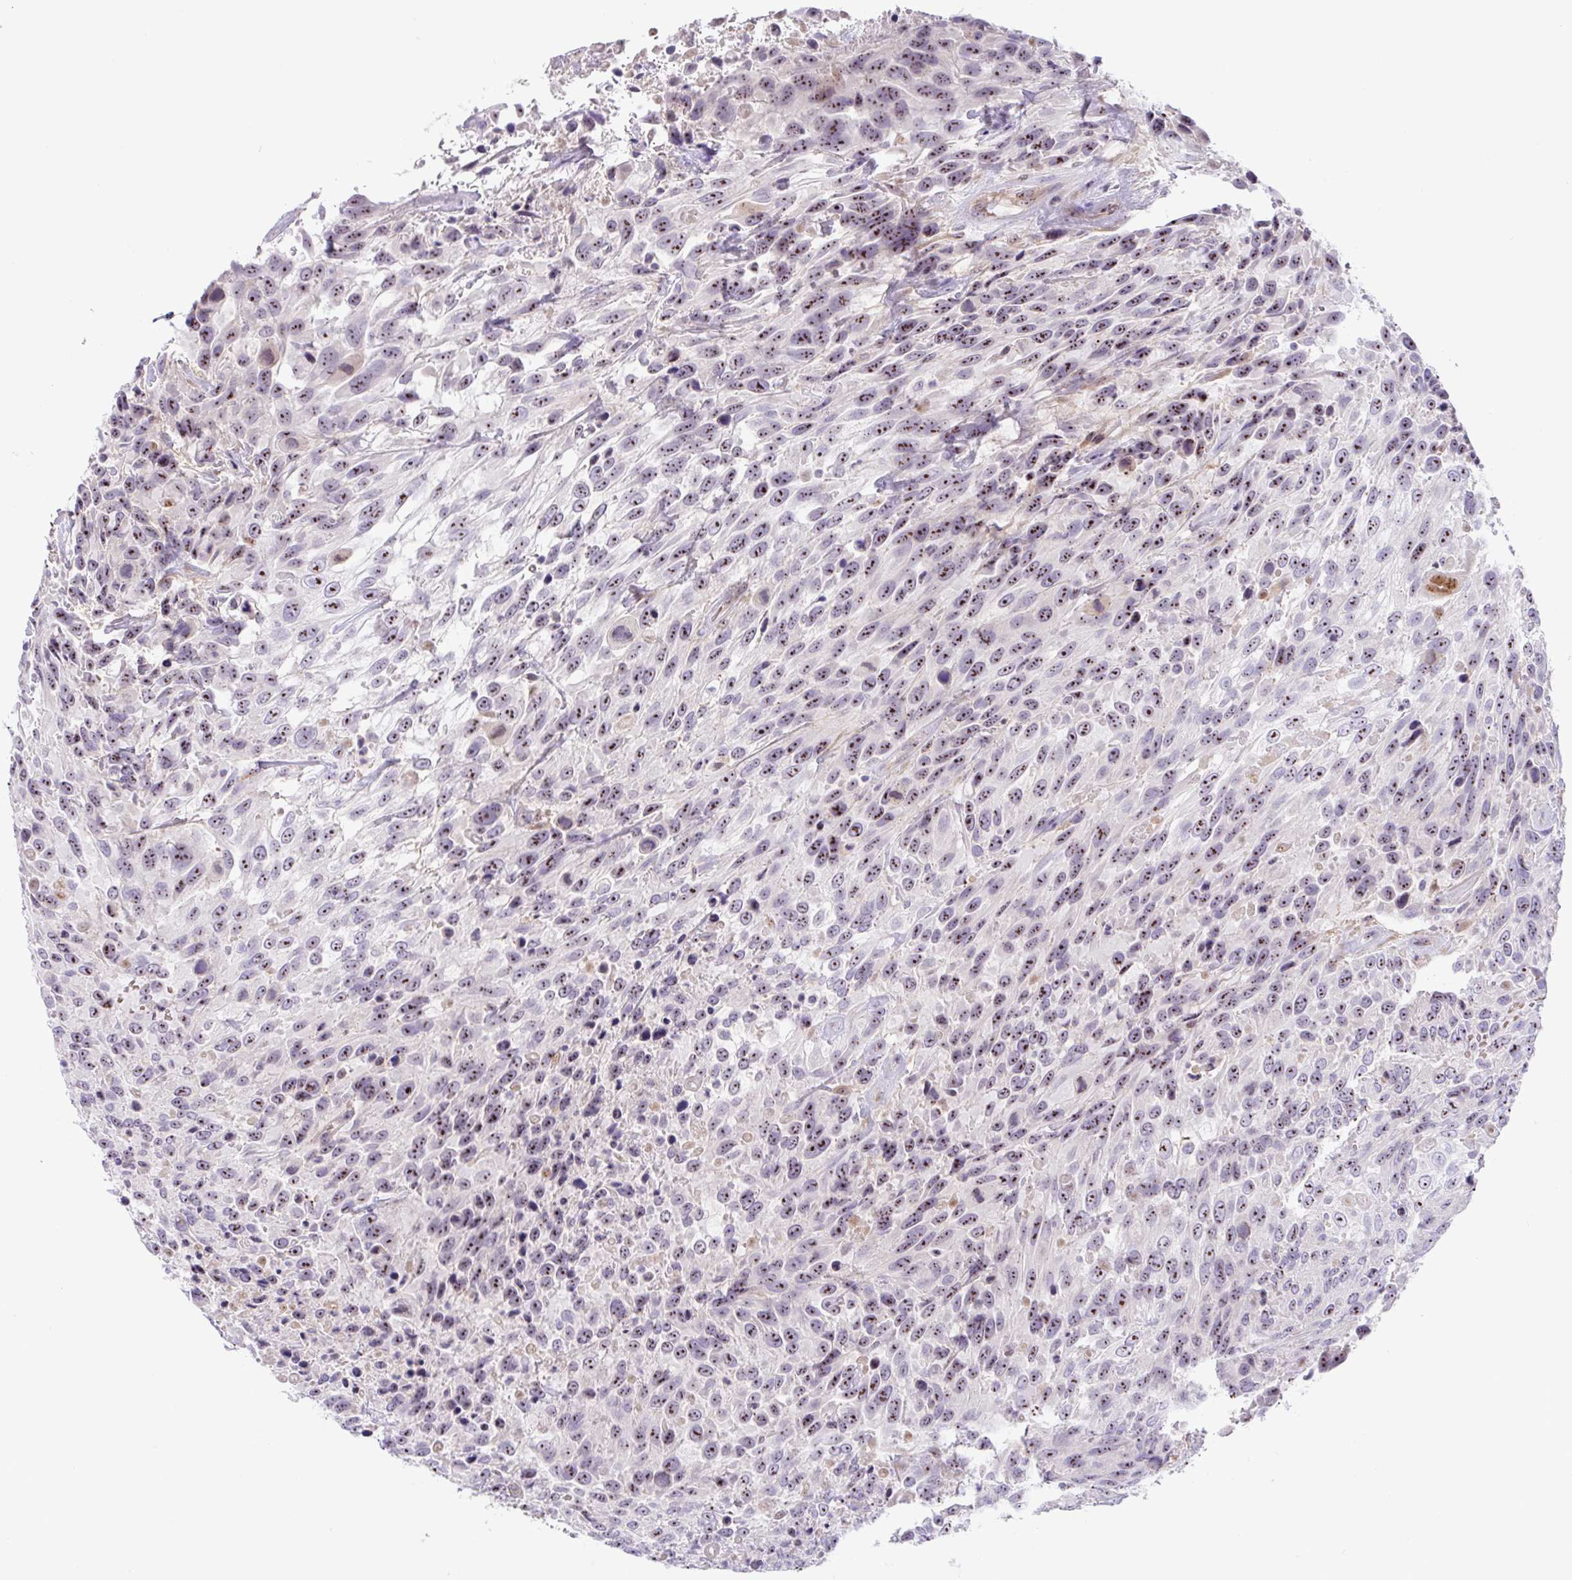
{"staining": {"intensity": "strong", "quantity": ">75%", "location": "nuclear"}, "tissue": "urothelial cancer", "cell_type": "Tumor cells", "image_type": "cancer", "snomed": [{"axis": "morphology", "description": "Urothelial carcinoma, High grade"}, {"axis": "topography", "description": "Urinary bladder"}], "caption": "Tumor cells reveal strong nuclear positivity in approximately >75% of cells in urothelial cancer.", "gene": "MXRA8", "patient": {"sex": "female", "age": 70}}